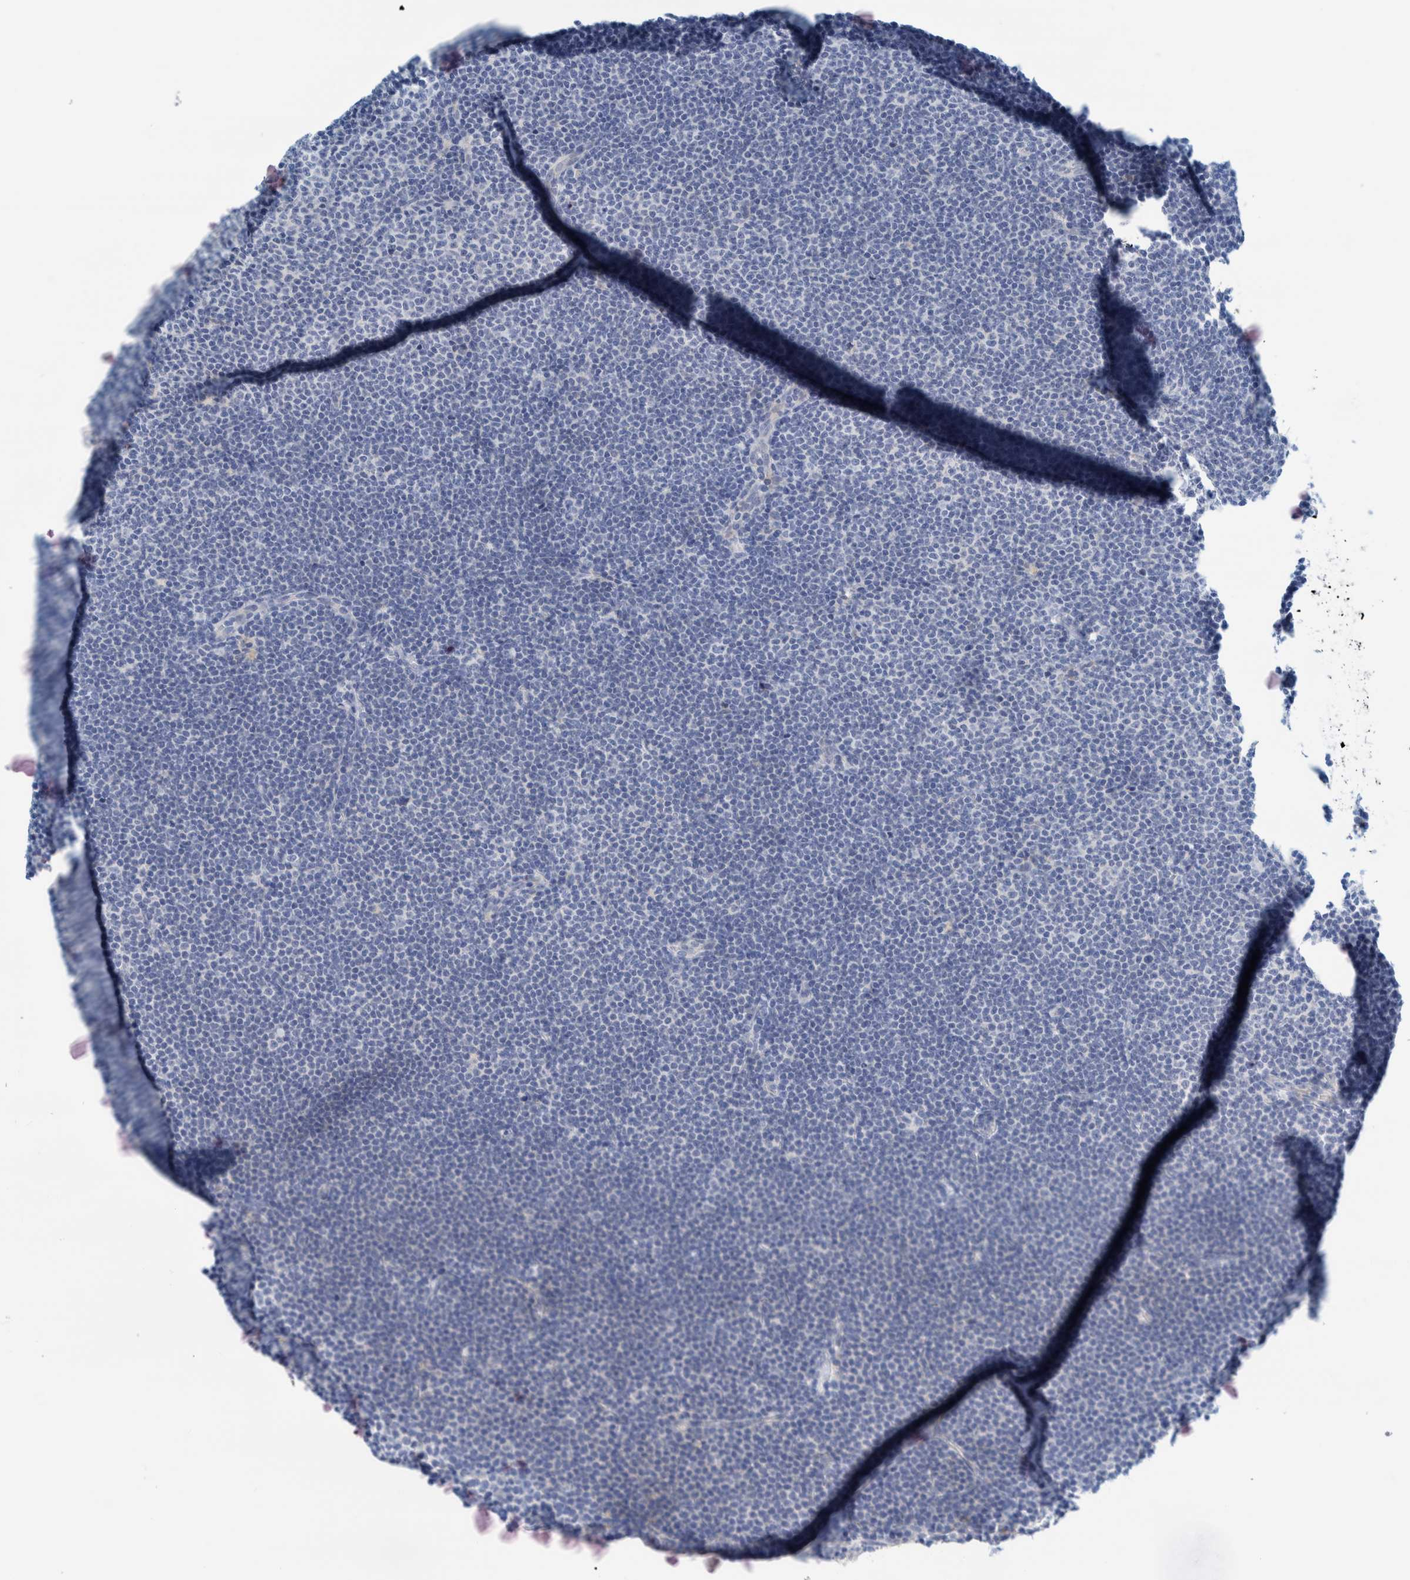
{"staining": {"intensity": "negative", "quantity": "none", "location": "none"}, "tissue": "lymphoma", "cell_type": "Tumor cells", "image_type": "cancer", "snomed": [{"axis": "morphology", "description": "Malignant lymphoma, non-Hodgkin's type, Low grade"}, {"axis": "topography", "description": "Lymph node"}], "caption": "Micrograph shows no protein staining in tumor cells of low-grade malignant lymphoma, non-Hodgkin's type tissue.", "gene": "MOG", "patient": {"sex": "female", "age": 53}}